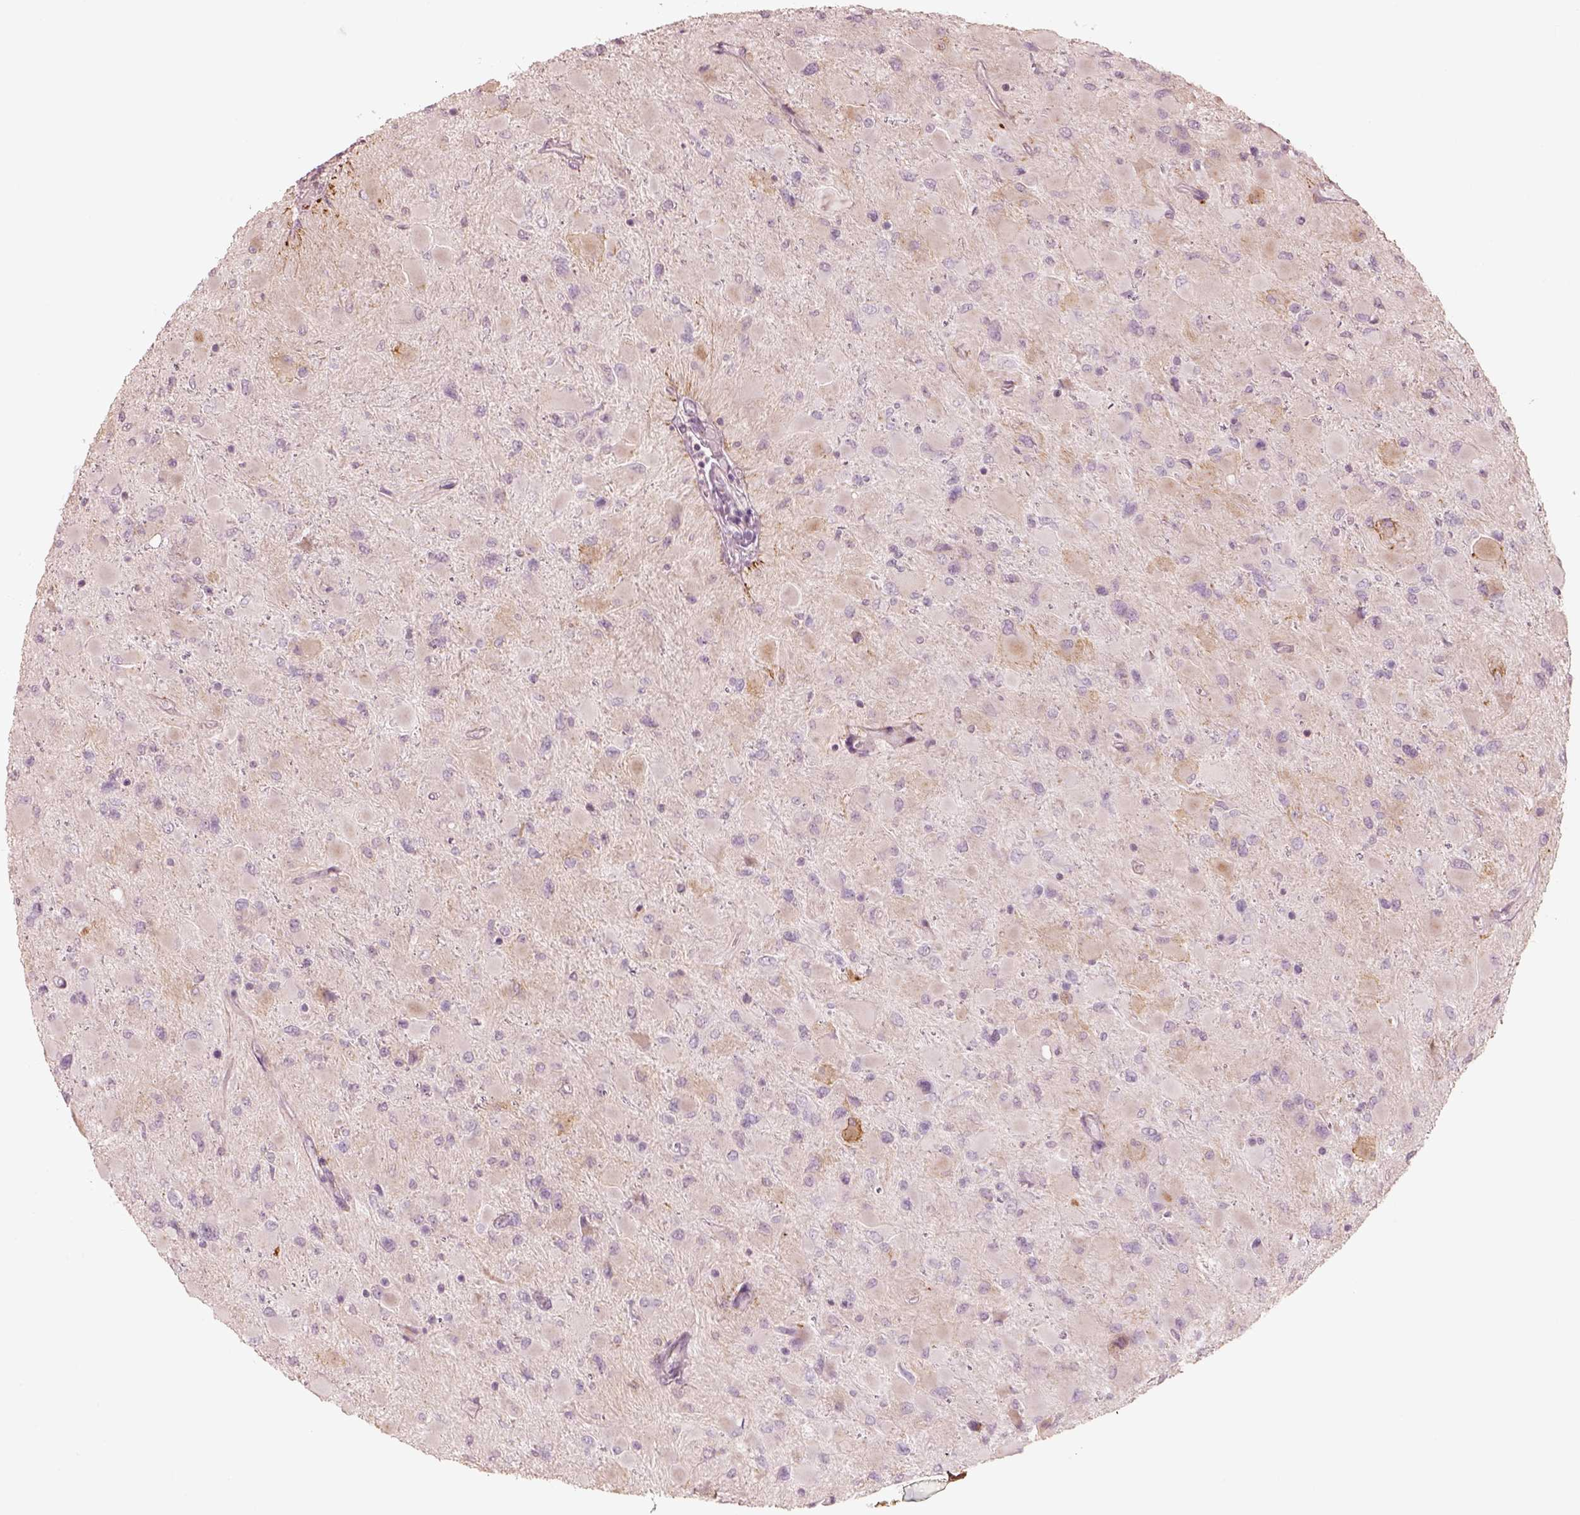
{"staining": {"intensity": "weak", "quantity": "<25%", "location": "cytoplasmic/membranous"}, "tissue": "glioma", "cell_type": "Tumor cells", "image_type": "cancer", "snomed": [{"axis": "morphology", "description": "Glioma, malignant, High grade"}, {"axis": "topography", "description": "Cerebral cortex"}], "caption": "This image is of malignant glioma (high-grade) stained with immunohistochemistry (IHC) to label a protein in brown with the nuclei are counter-stained blue. There is no staining in tumor cells.", "gene": "ABCA7", "patient": {"sex": "female", "age": 36}}